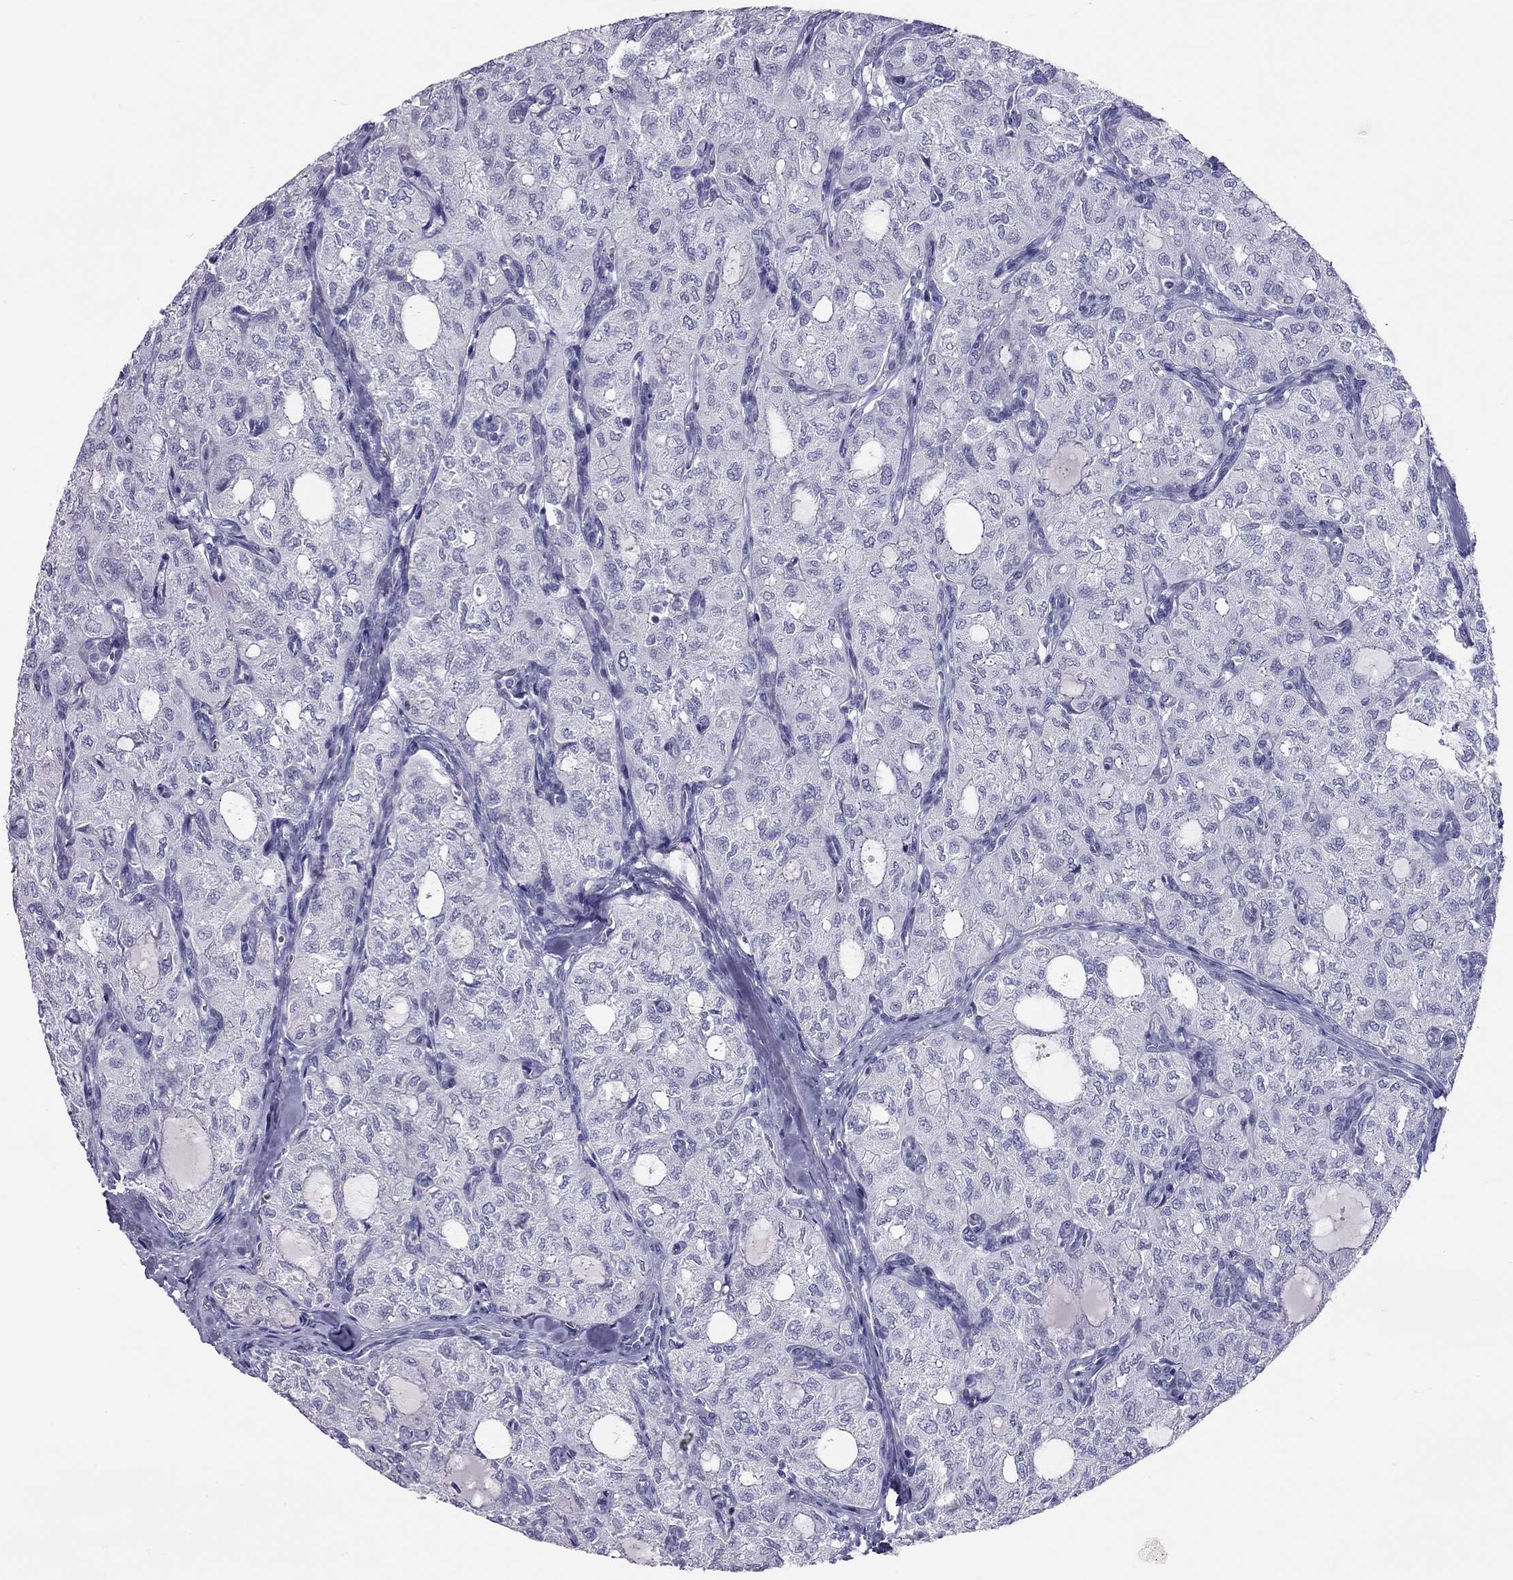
{"staining": {"intensity": "negative", "quantity": "none", "location": "none"}, "tissue": "thyroid cancer", "cell_type": "Tumor cells", "image_type": "cancer", "snomed": [{"axis": "morphology", "description": "Follicular adenoma carcinoma, NOS"}, {"axis": "topography", "description": "Thyroid gland"}], "caption": "An IHC micrograph of thyroid cancer is shown. There is no staining in tumor cells of thyroid cancer.", "gene": "KCNV2", "patient": {"sex": "male", "age": 75}}